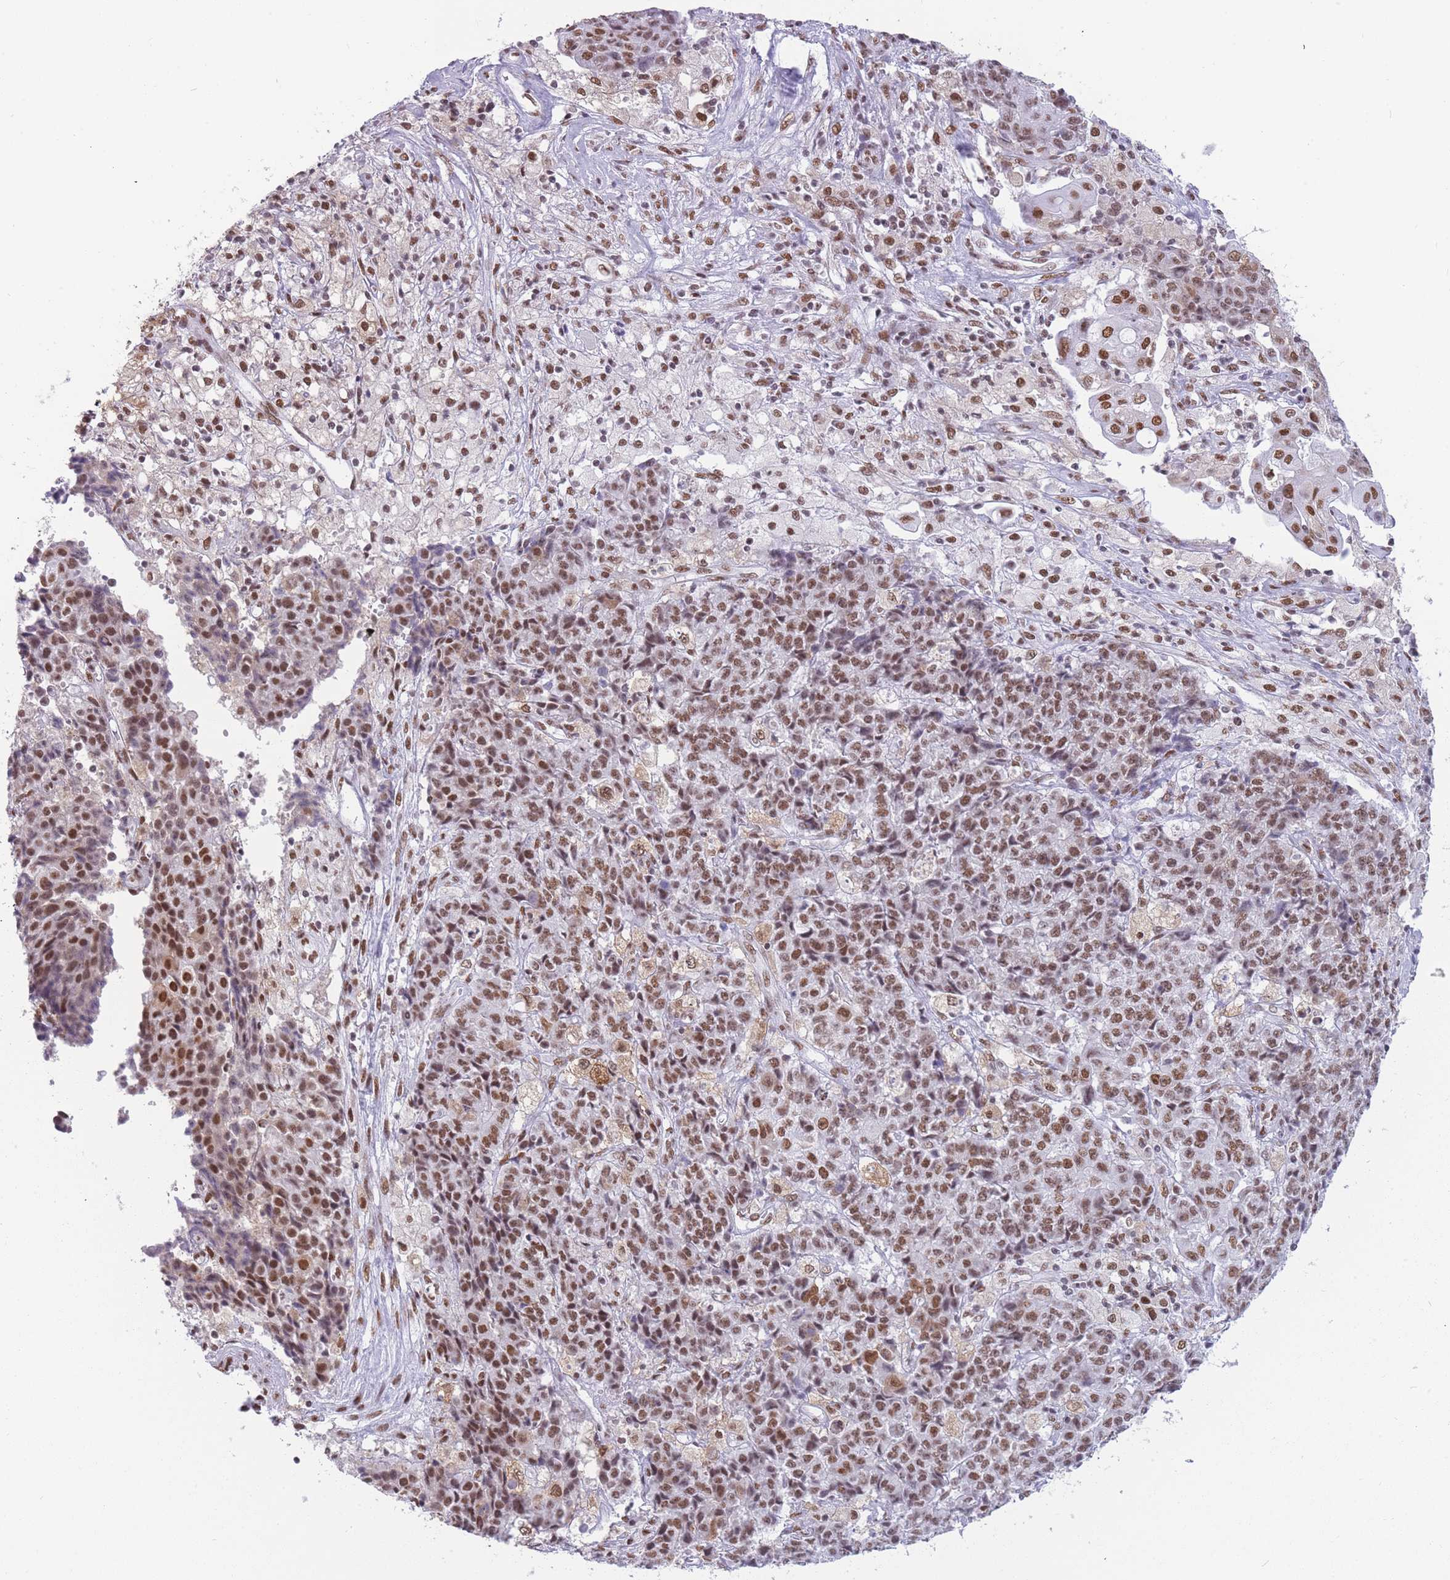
{"staining": {"intensity": "moderate", "quantity": ">75%", "location": "nuclear"}, "tissue": "ovarian cancer", "cell_type": "Tumor cells", "image_type": "cancer", "snomed": [{"axis": "morphology", "description": "Carcinoma, endometroid"}, {"axis": "topography", "description": "Ovary"}], "caption": "Human ovarian cancer stained for a protein (brown) exhibits moderate nuclear positive staining in approximately >75% of tumor cells.", "gene": "HNRNPUL1", "patient": {"sex": "female", "age": 42}}